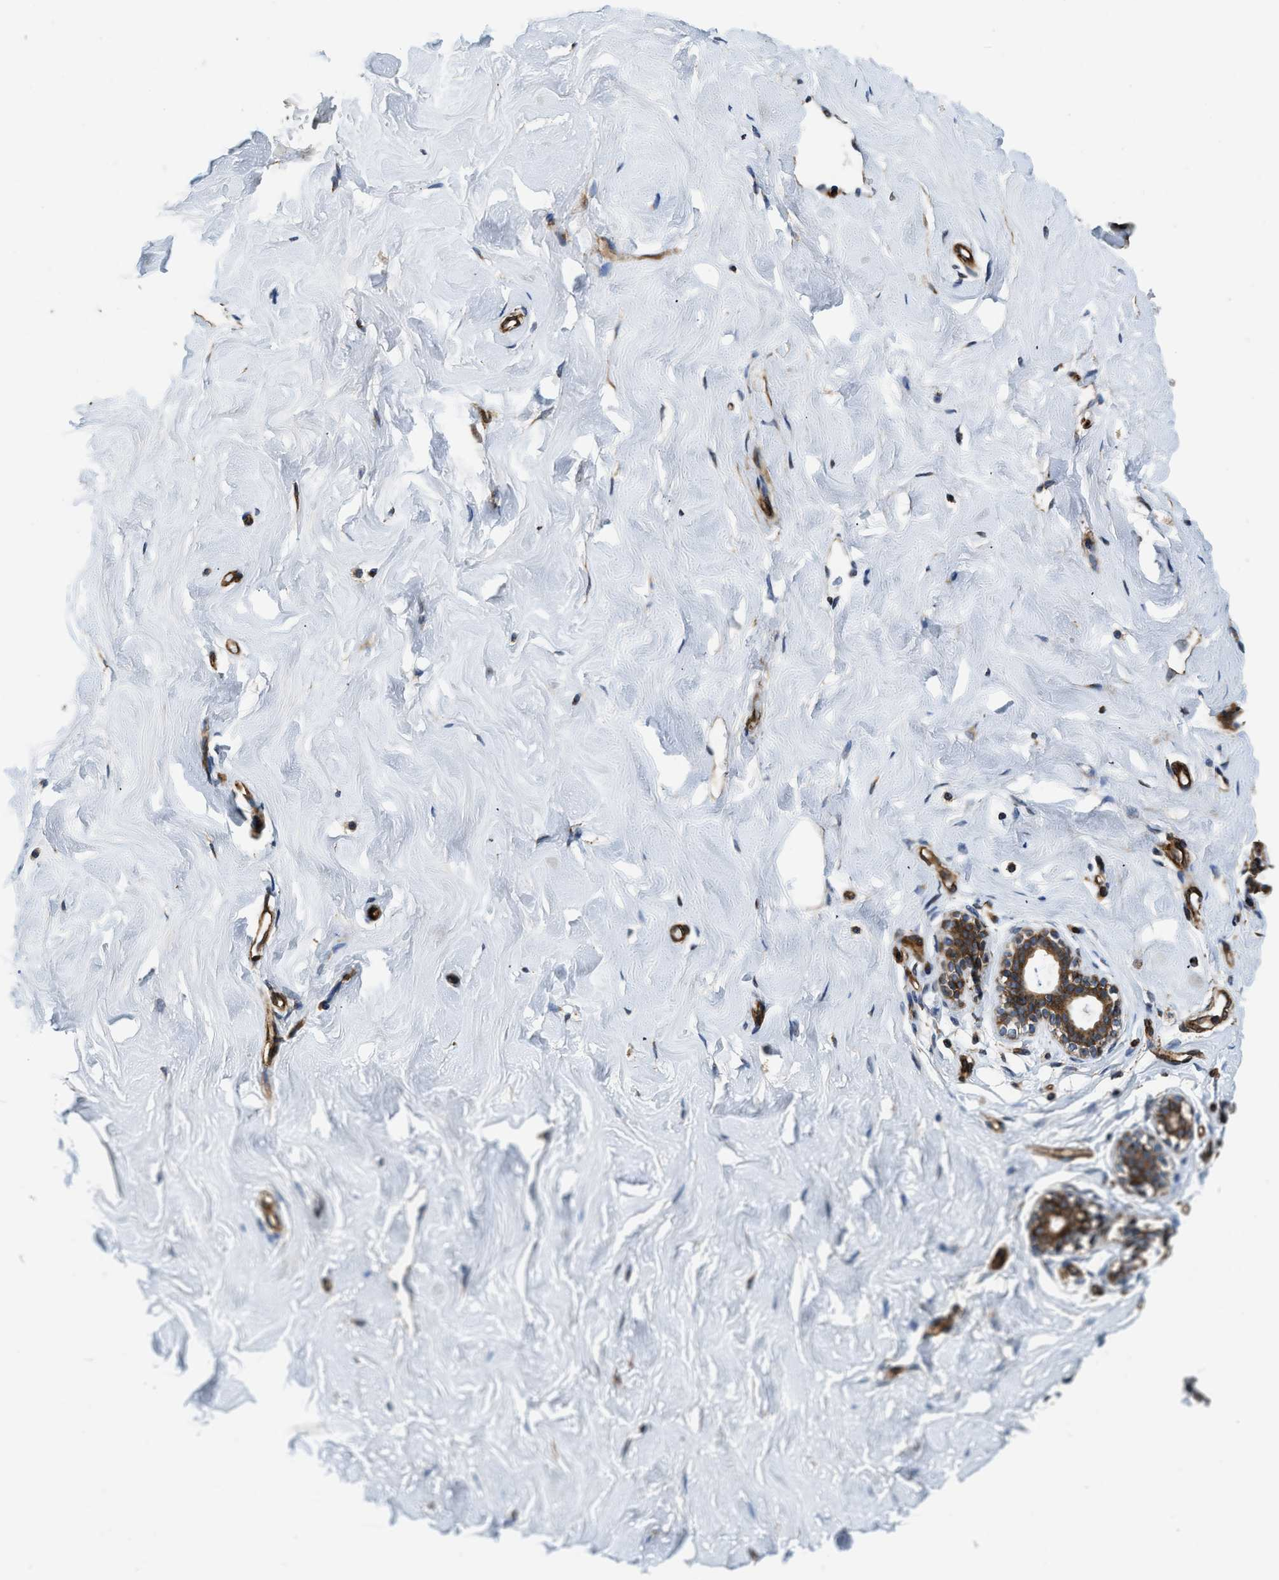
{"staining": {"intensity": "moderate", "quantity": ">75%", "location": "cytoplasmic/membranous"}, "tissue": "breast", "cell_type": "Adipocytes", "image_type": "normal", "snomed": [{"axis": "morphology", "description": "Normal tissue, NOS"}, {"axis": "topography", "description": "Breast"}], "caption": "Immunohistochemical staining of benign human breast shows medium levels of moderate cytoplasmic/membranous expression in approximately >75% of adipocytes.", "gene": "GSDME", "patient": {"sex": "female", "age": 23}}